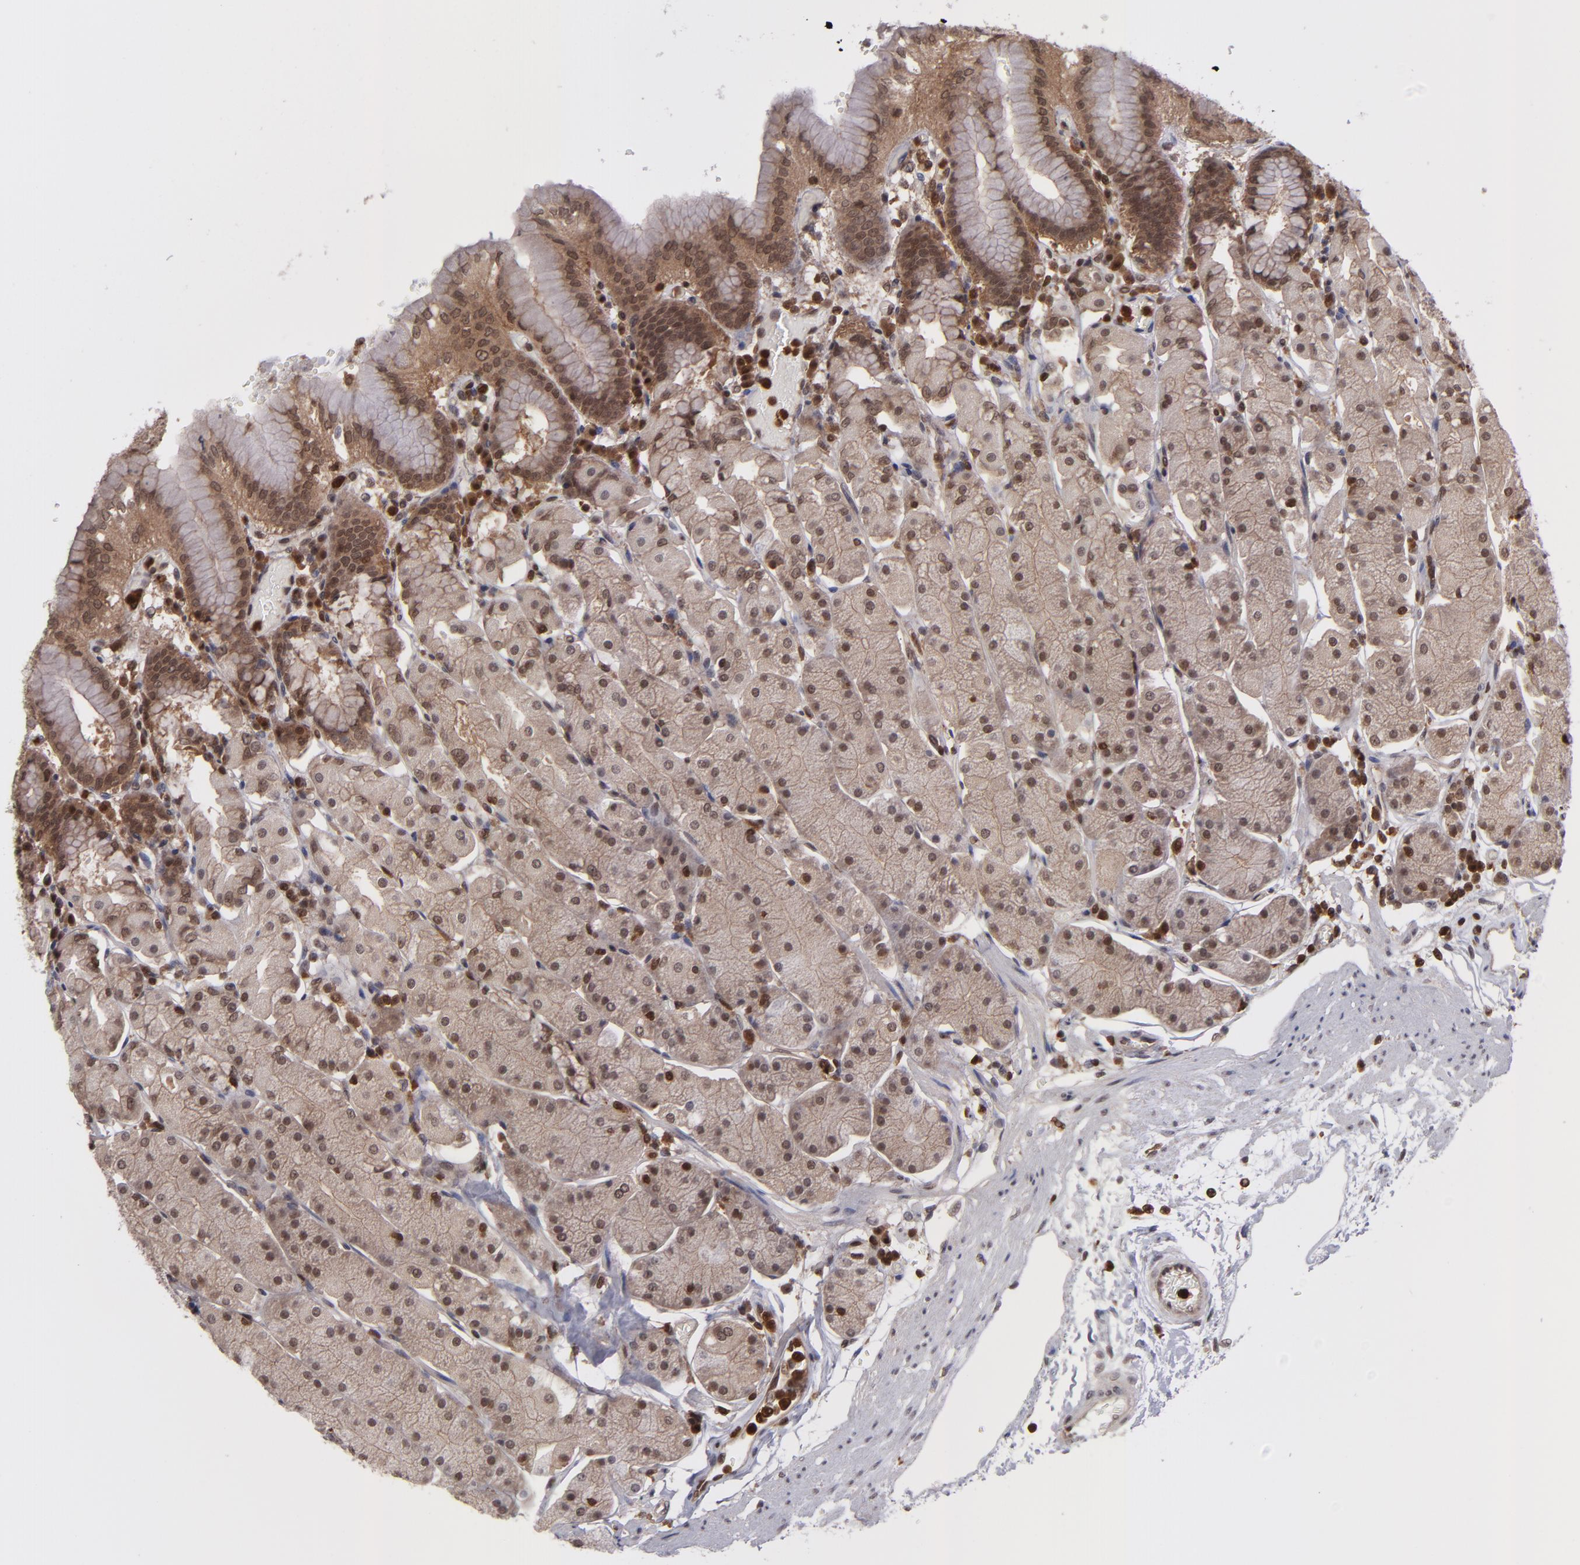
{"staining": {"intensity": "moderate", "quantity": ">75%", "location": "cytoplasmic/membranous,nuclear"}, "tissue": "stomach", "cell_type": "Glandular cells", "image_type": "normal", "snomed": [{"axis": "morphology", "description": "Normal tissue, NOS"}, {"axis": "topography", "description": "Stomach, upper"}, {"axis": "topography", "description": "Stomach"}], "caption": "Unremarkable stomach displays moderate cytoplasmic/membranous,nuclear expression in approximately >75% of glandular cells, visualized by immunohistochemistry.", "gene": "GRB2", "patient": {"sex": "male", "age": 76}}